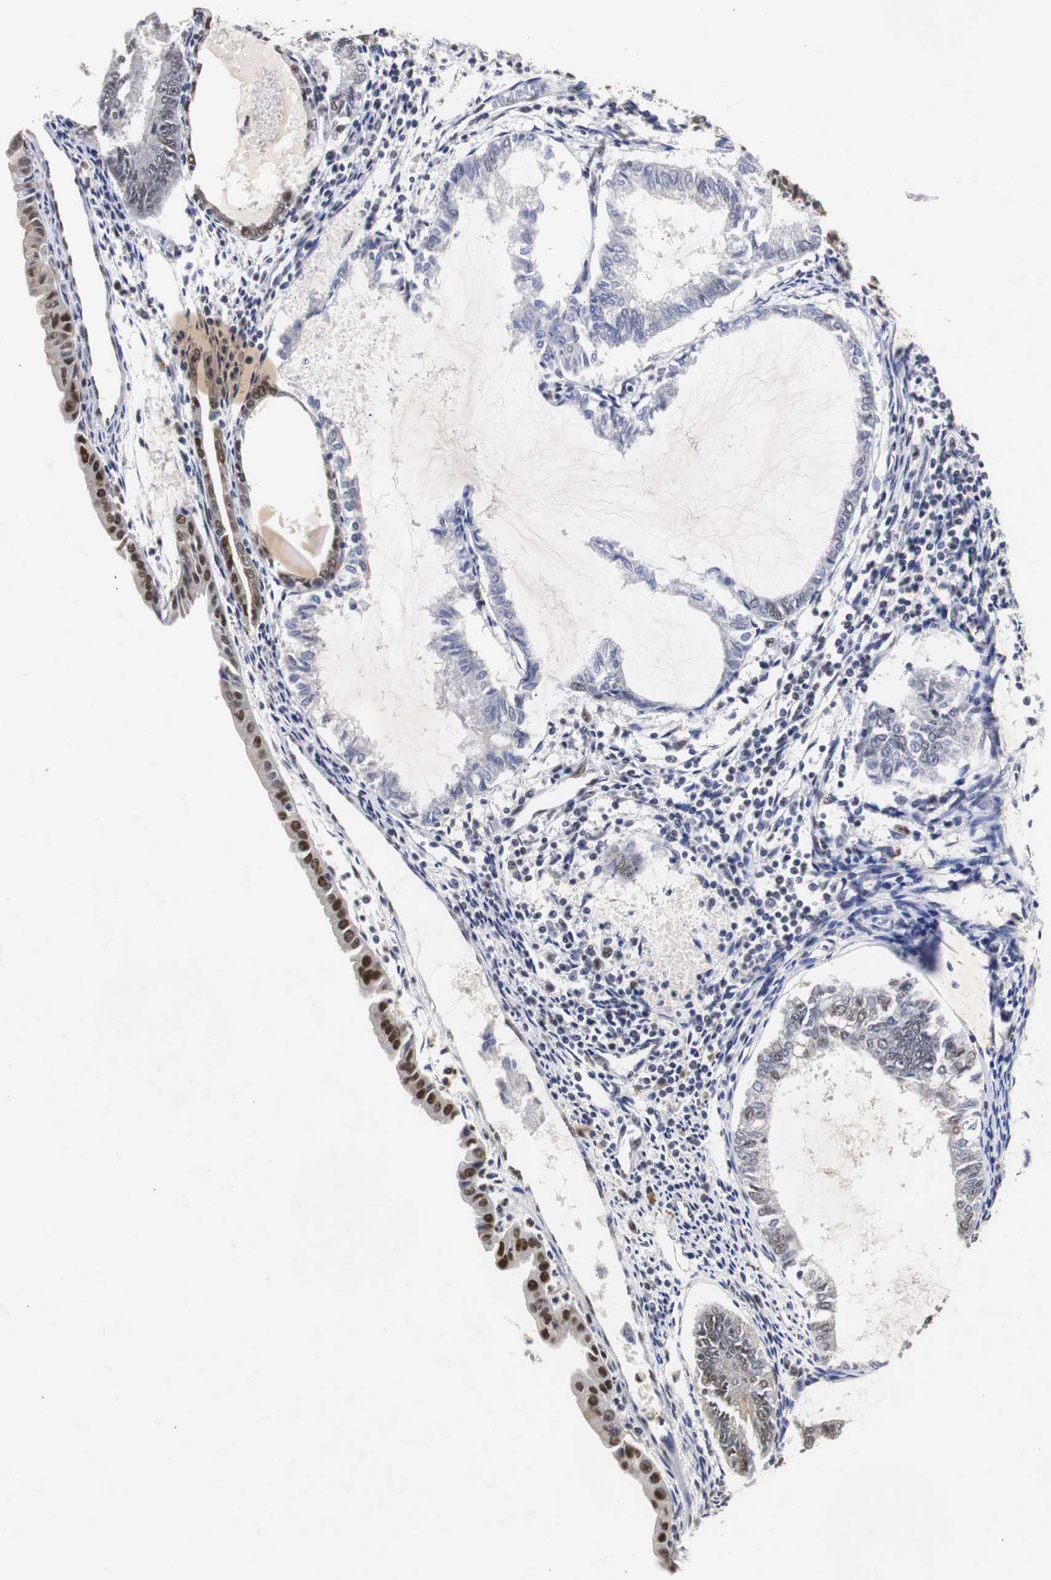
{"staining": {"intensity": "weak", "quantity": "<25%", "location": "nuclear"}, "tissue": "endometrial cancer", "cell_type": "Tumor cells", "image_type": "cancer", "snomed": [{"axis": "morphology", "description": "Adenocarcinoma, NOS"}, {"axis": "topography", "description": "Endometrium"}], "caption": "The micrograph exhibits no significant staining in tumor cells of endometrial adenocarcinoma. Brightfield microscopy of IHC stained with DAB (brown) and hematoxylin (blue), captured at high magnification.", "gene": "ZFC3H1", "patient": {"sex": "female", "age": 86}}